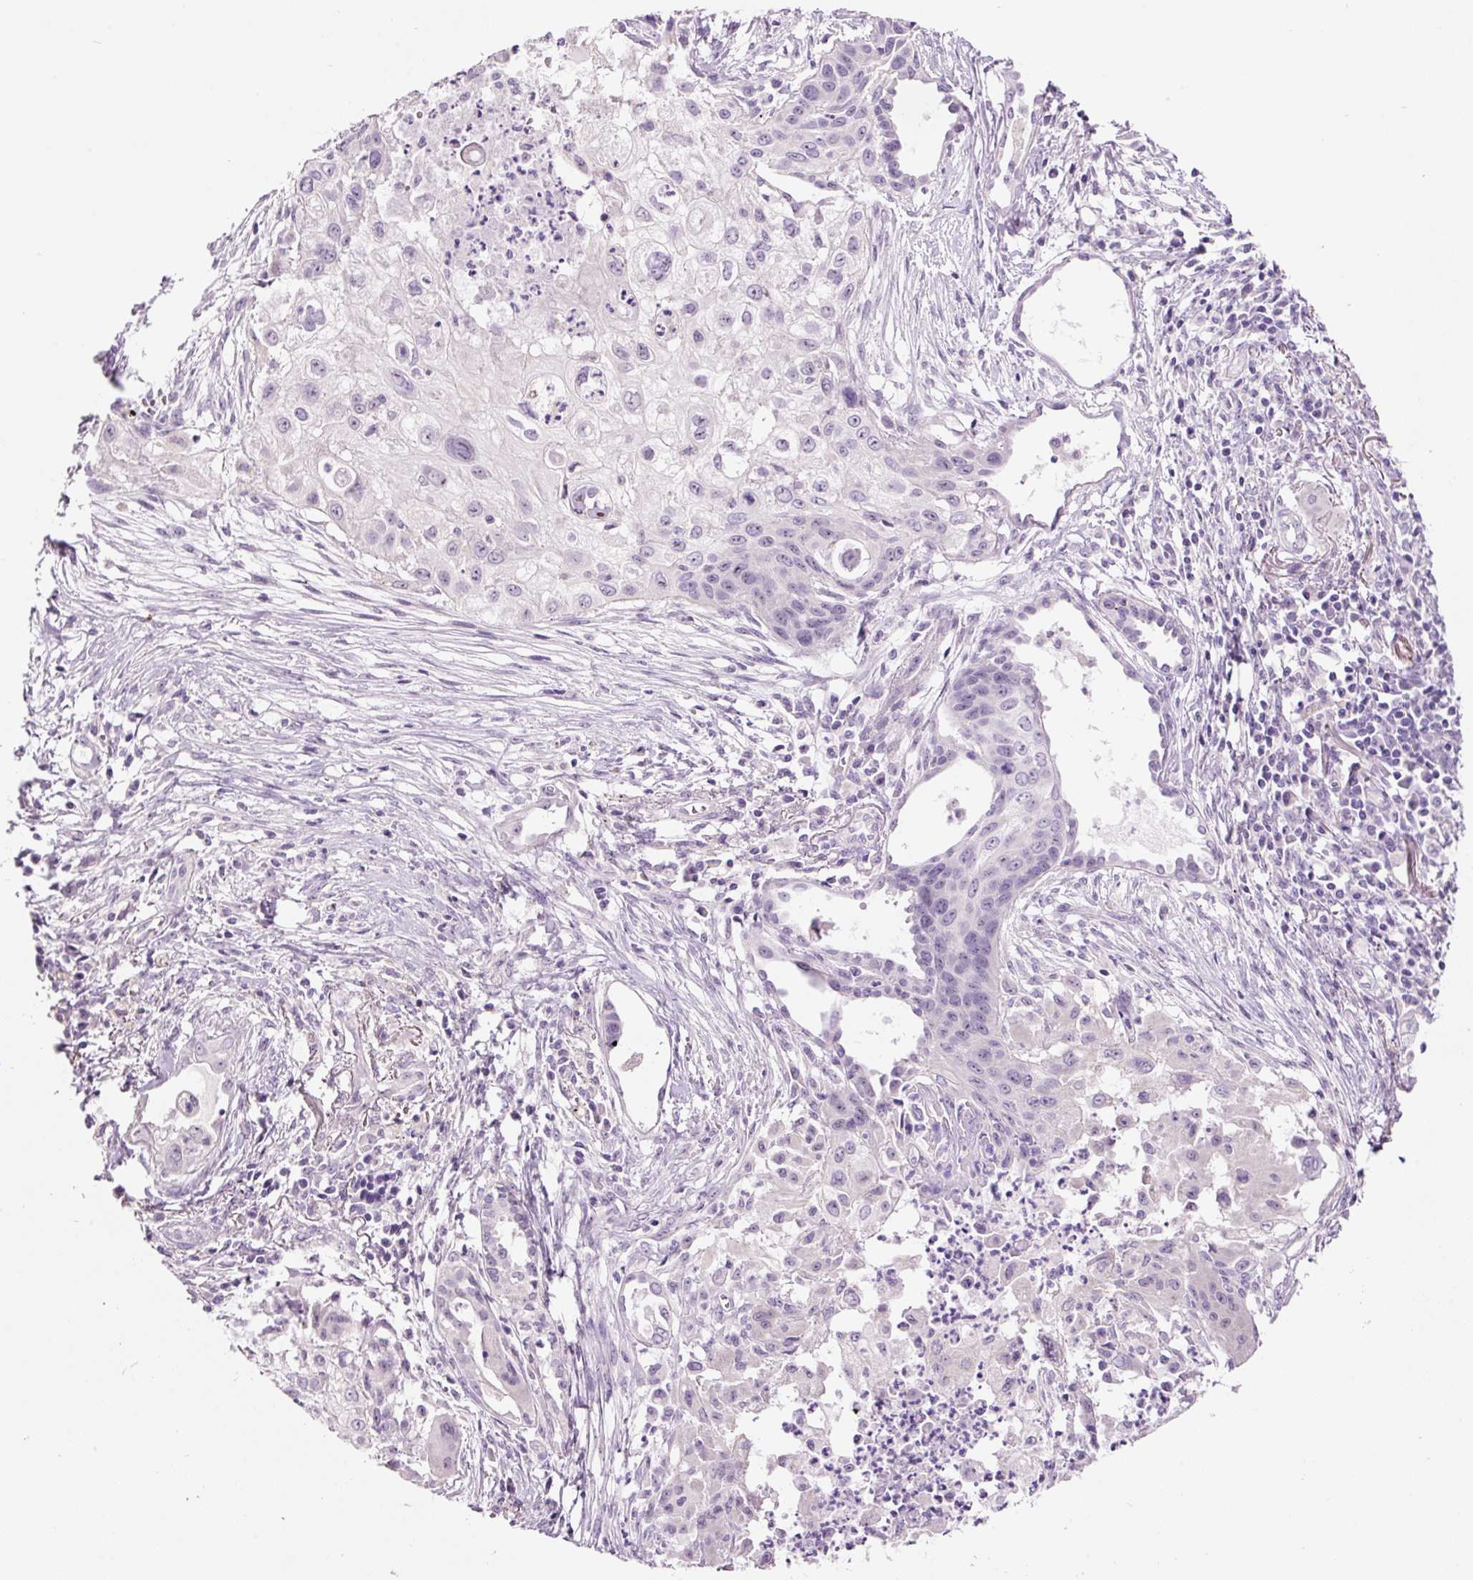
{"staining": {"intensity": "negative", "quantity": "none", "location": "none"}, "tissue": "lung cancer", "cell_type": "Tumor cells", "image_type": "cancer", "snomed": [{"axis": "morphology", "description": "Squamous cell carcinoma, NOS"}, {"axis": "topography", "description": "Lung"}], "caption": "DAB immunohistochemical staining of human lung cancer (squamous cell carcinoma) demonstrates no significant expression in tumor cells. (DAB (3,3'-diaminobenzidine) immunohistochemistry (IHC) with hematoxylin counter stain).", "gene": "GCG", "patient": {"sex": "male", "age": 71}}